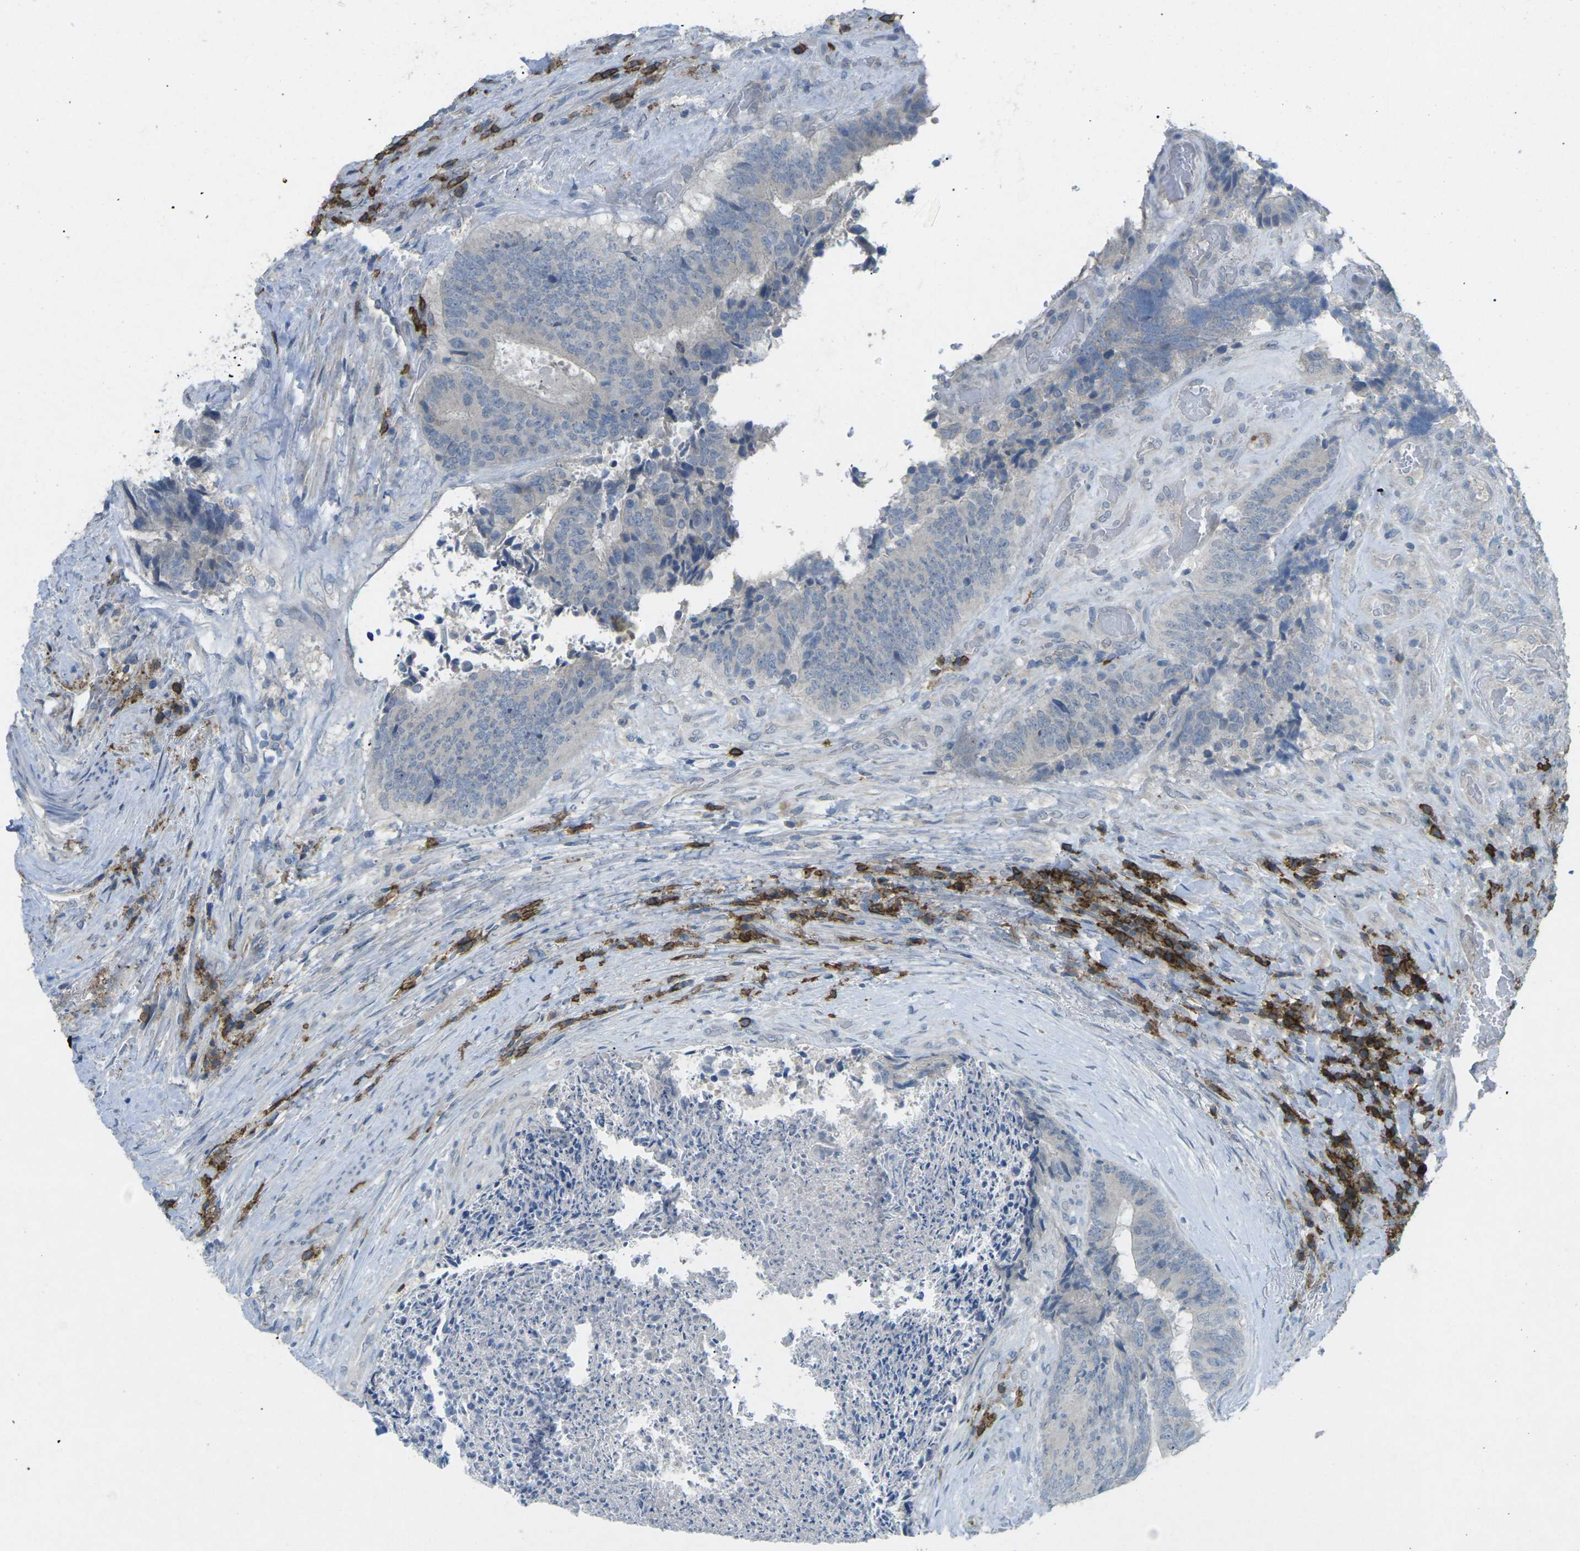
{"staining": {"intensity": "negative", "quantity": "none", "location": "none"}, "tissue": "colorectal cancer", "cell_type": "Tumor cells", "image_type": "cancer", "snomed": [{"axis": "morphology", "description": "Adenocarcinoma, NOS"}, {"axis": "topography", "description": "Rectum"}], "caption": "Tumor cells show no significant protein expression in adenocarcinoma (colorectal).", "gene": "CD19", "patient": {"sex": "male", "age": 72}}